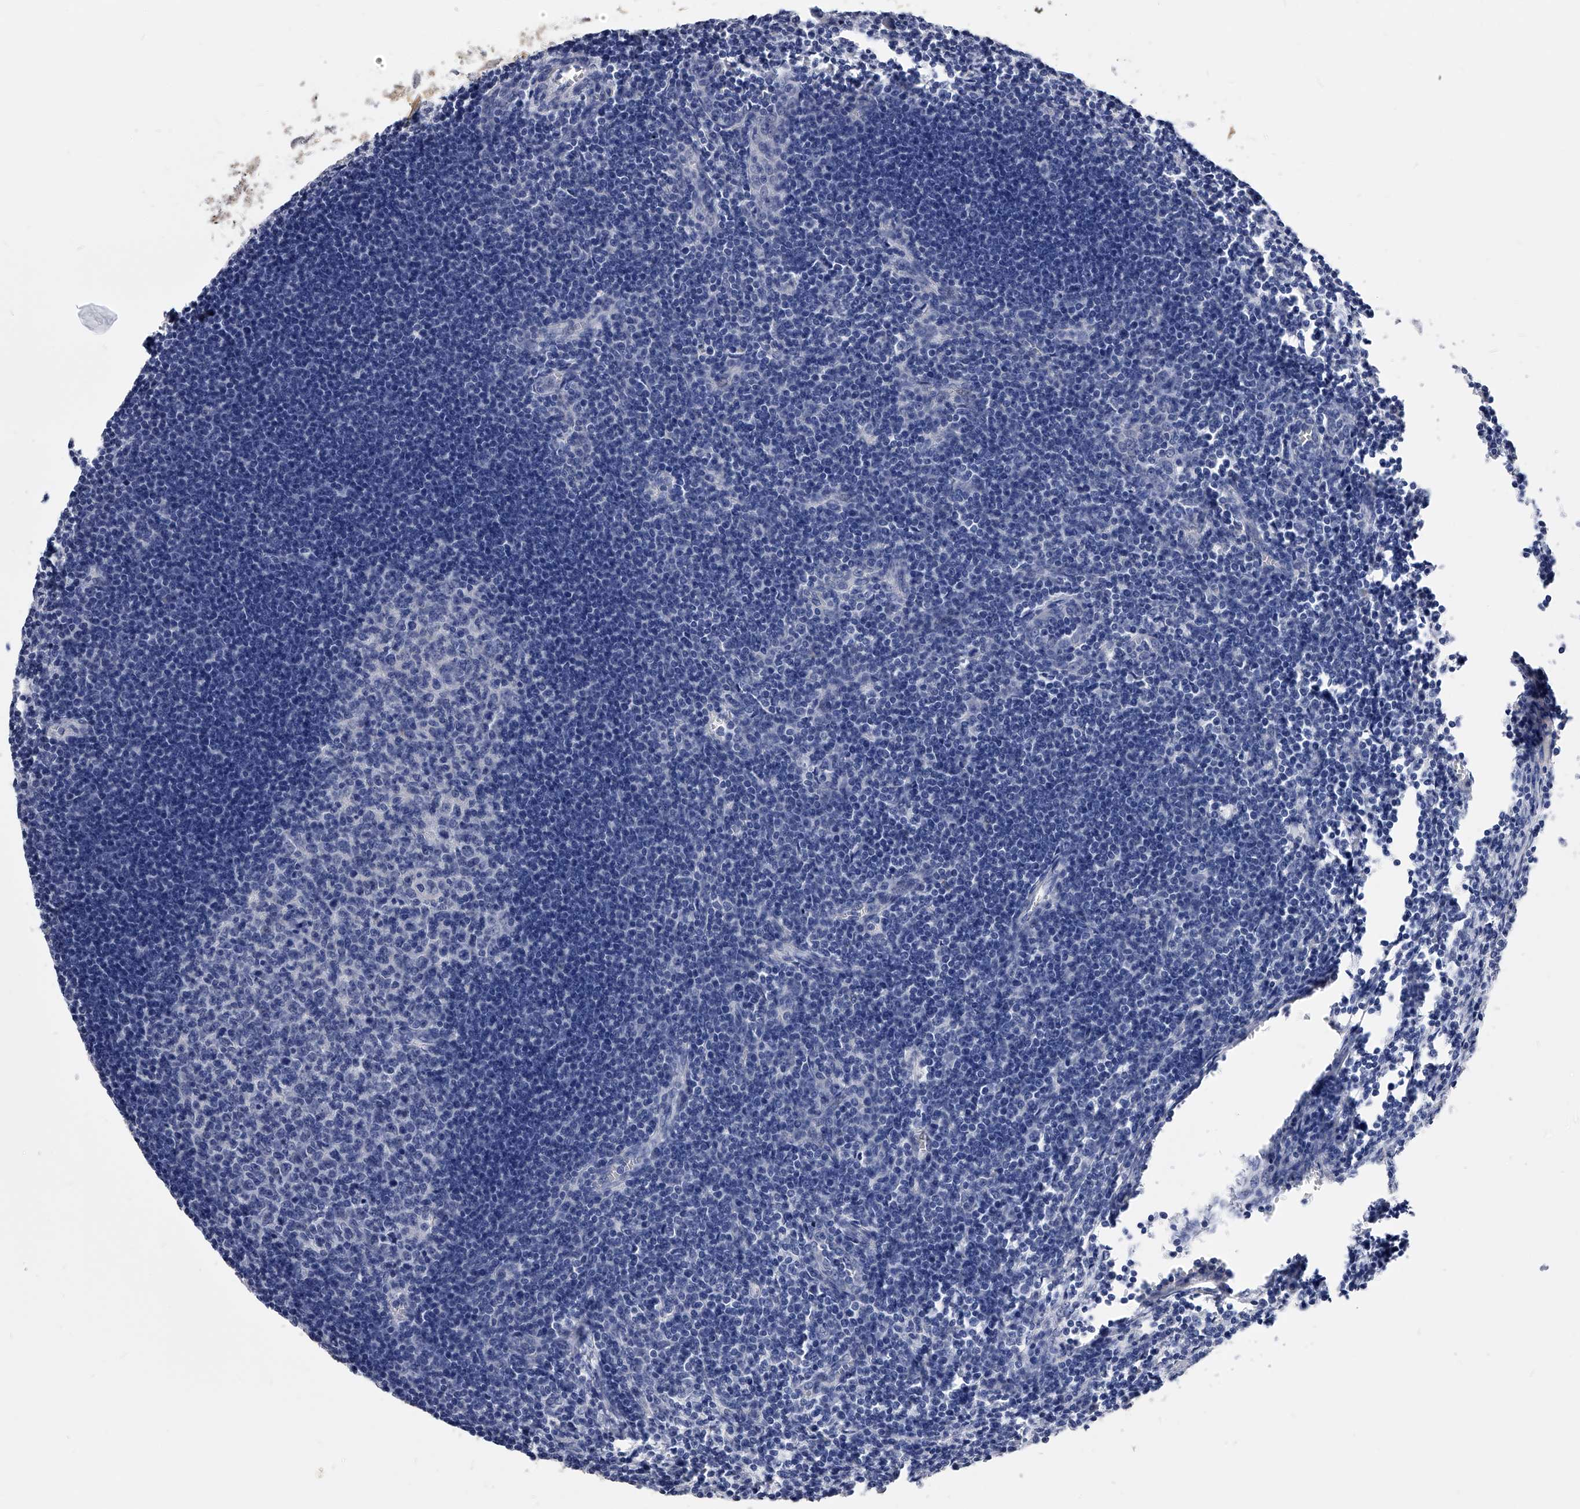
{"staining": {"intensity": "negative", "quantity": "none", "location": "none"}, "tissue": "lymph node", "cell_type": "Germinal center cells", "image_type": "normal", "snomed": [{"axis": "morphology", "description": "Normal tissue, NOS"}, {"axis": "morphology", "description": "Malignant melanoma, Metastatic site"}, {"axis": "topography", "description": "Lymph node"}], "caption": "Immunohistochemistry (IHC) image of normal lymph node: human lymph node stained with DAB exhibits no significant protein staining in germinal center cells. The staining is performed using DAB (3,3'-diaminobenzidine) brown chromogen with nuclei counter-stained in using hematoxylin.", "gene": "ZNF529", "patient": {"sex": "male", "age": 41}}